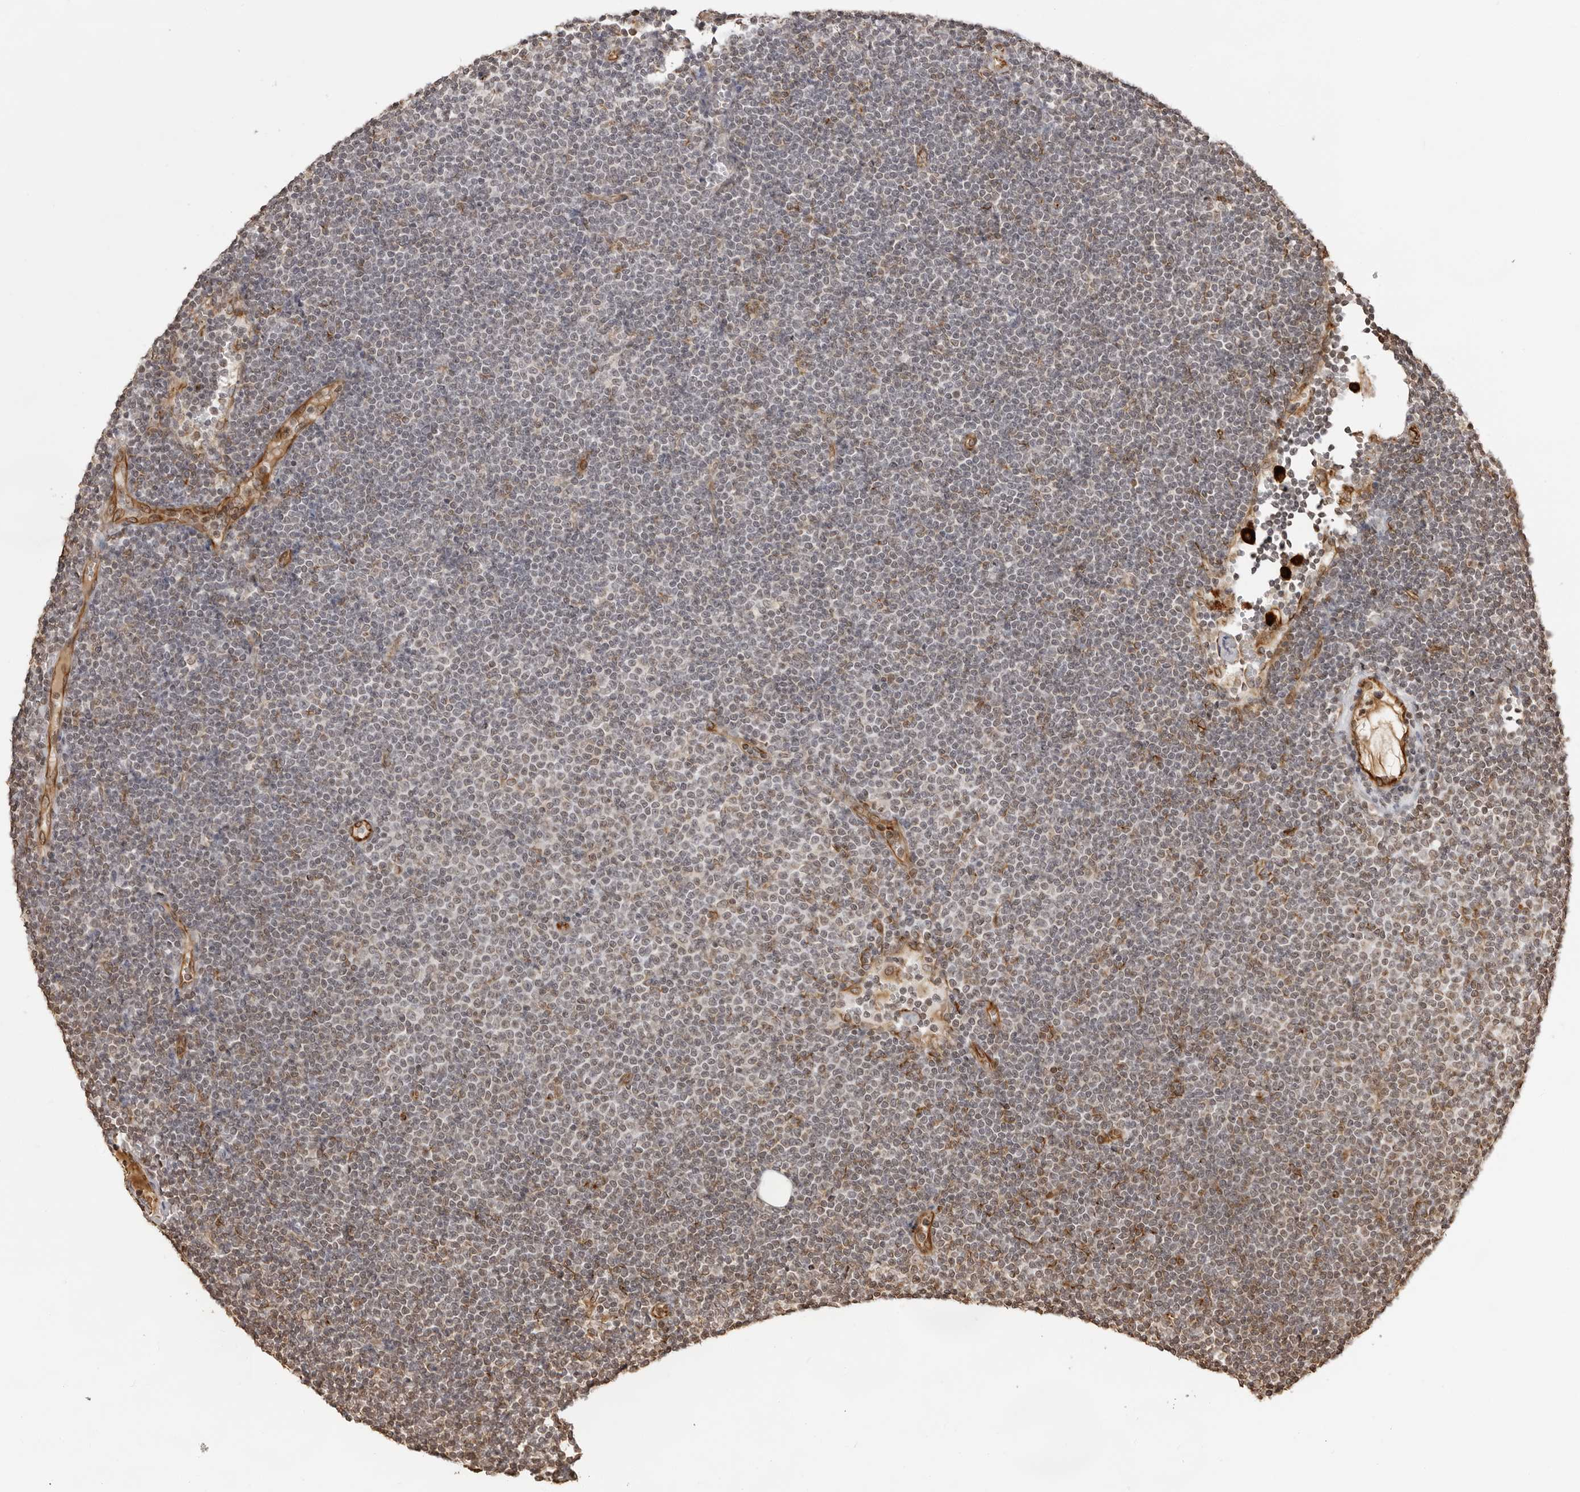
{"staining": {"intensity": "negative", "quantity": "none", "location": "none"}, "tissue": "lymphoma", "cell_type": "Tumor cells", "image_type": "cancer", "snomed": [{"axis": "morphology", "description": "Malignant lymphoma, non-Hodgkin's type, Low grade"}, {"axis": "topography", "description": "Lymph node"}], "caption": "A high-resolution micrograph shows immunohistochemistry staining of lymphoma, which demonstrates no significant staining in tumor cells.", "gene": "DYNLT5", "patient": {"sex": "female", "age": 53}}